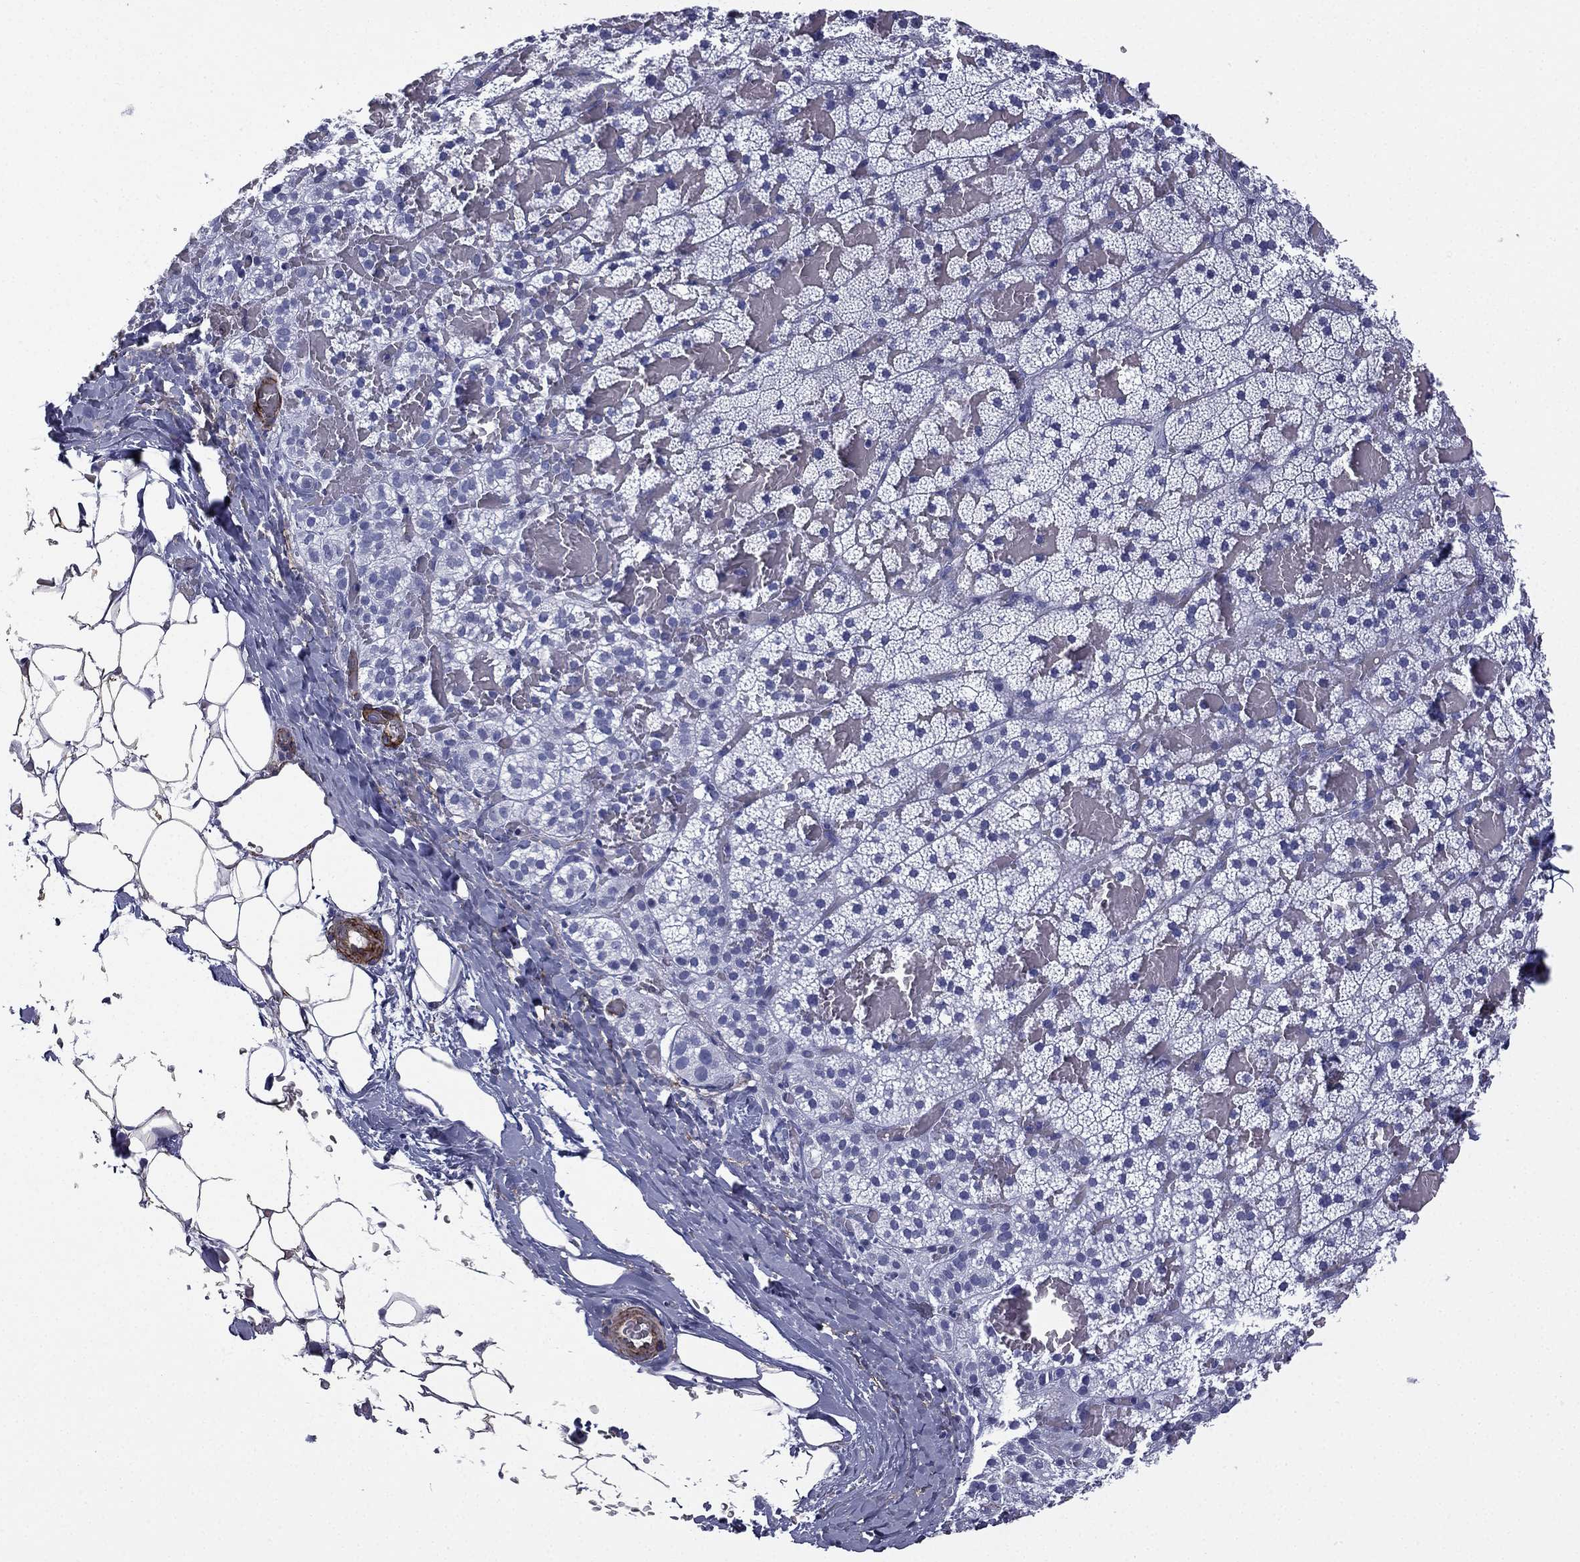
{"staining": {"intensity": "negative", "quantity": "none", "location": "none"}, "tissue": "adrenal gland", "cell_type": "Glandular cells", "image_type": "normal", "snomed": [{"axis": "morphology", "description": "Normal tissue, NOS"}, {"axis": "topography", "description": "Adrenal gland"}], "caption": "This is an IHC image of benign adrenal gland. There is no expression in glandular cells.", "gene": "CAVIN3", "patient": {"sex": "male", "age": 53}}